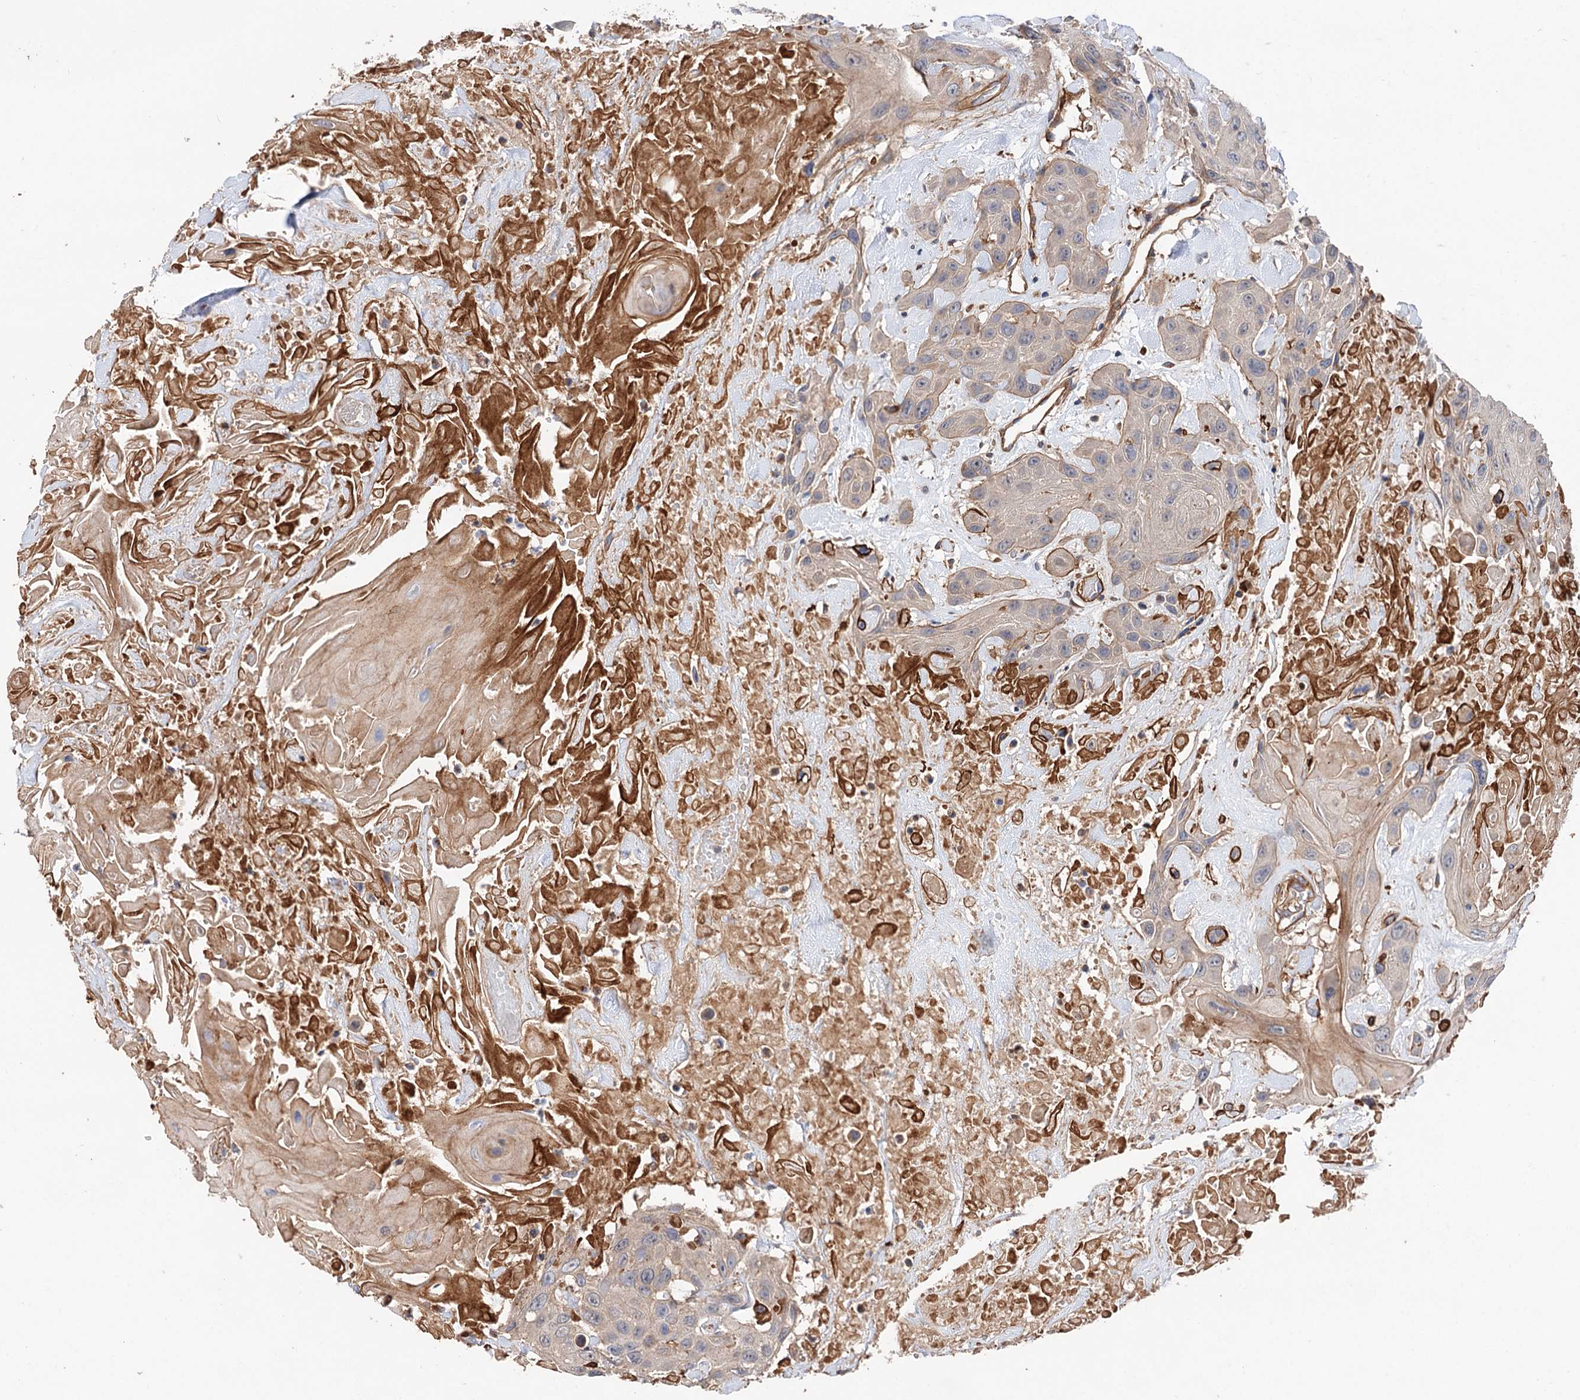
{"staining": {"intensity": "negative", "quantity": "none", "location": "none"}, "tissue": "head and neck cancer", "cell_type": "Tumor cells", "image_type": "cancer", "snomed": [{"axis": "morphology", "description": "Squamous cell carcinoma, NOS"}, {"axis": "topography", "description": "Head-Neck"}], "caption": "Tumor cells are negative for brown protein staining in head and neck cancer (squamous cell carcinoma).", "gene": "CSAD", "patient": {"sex": "male", "age": 81}}